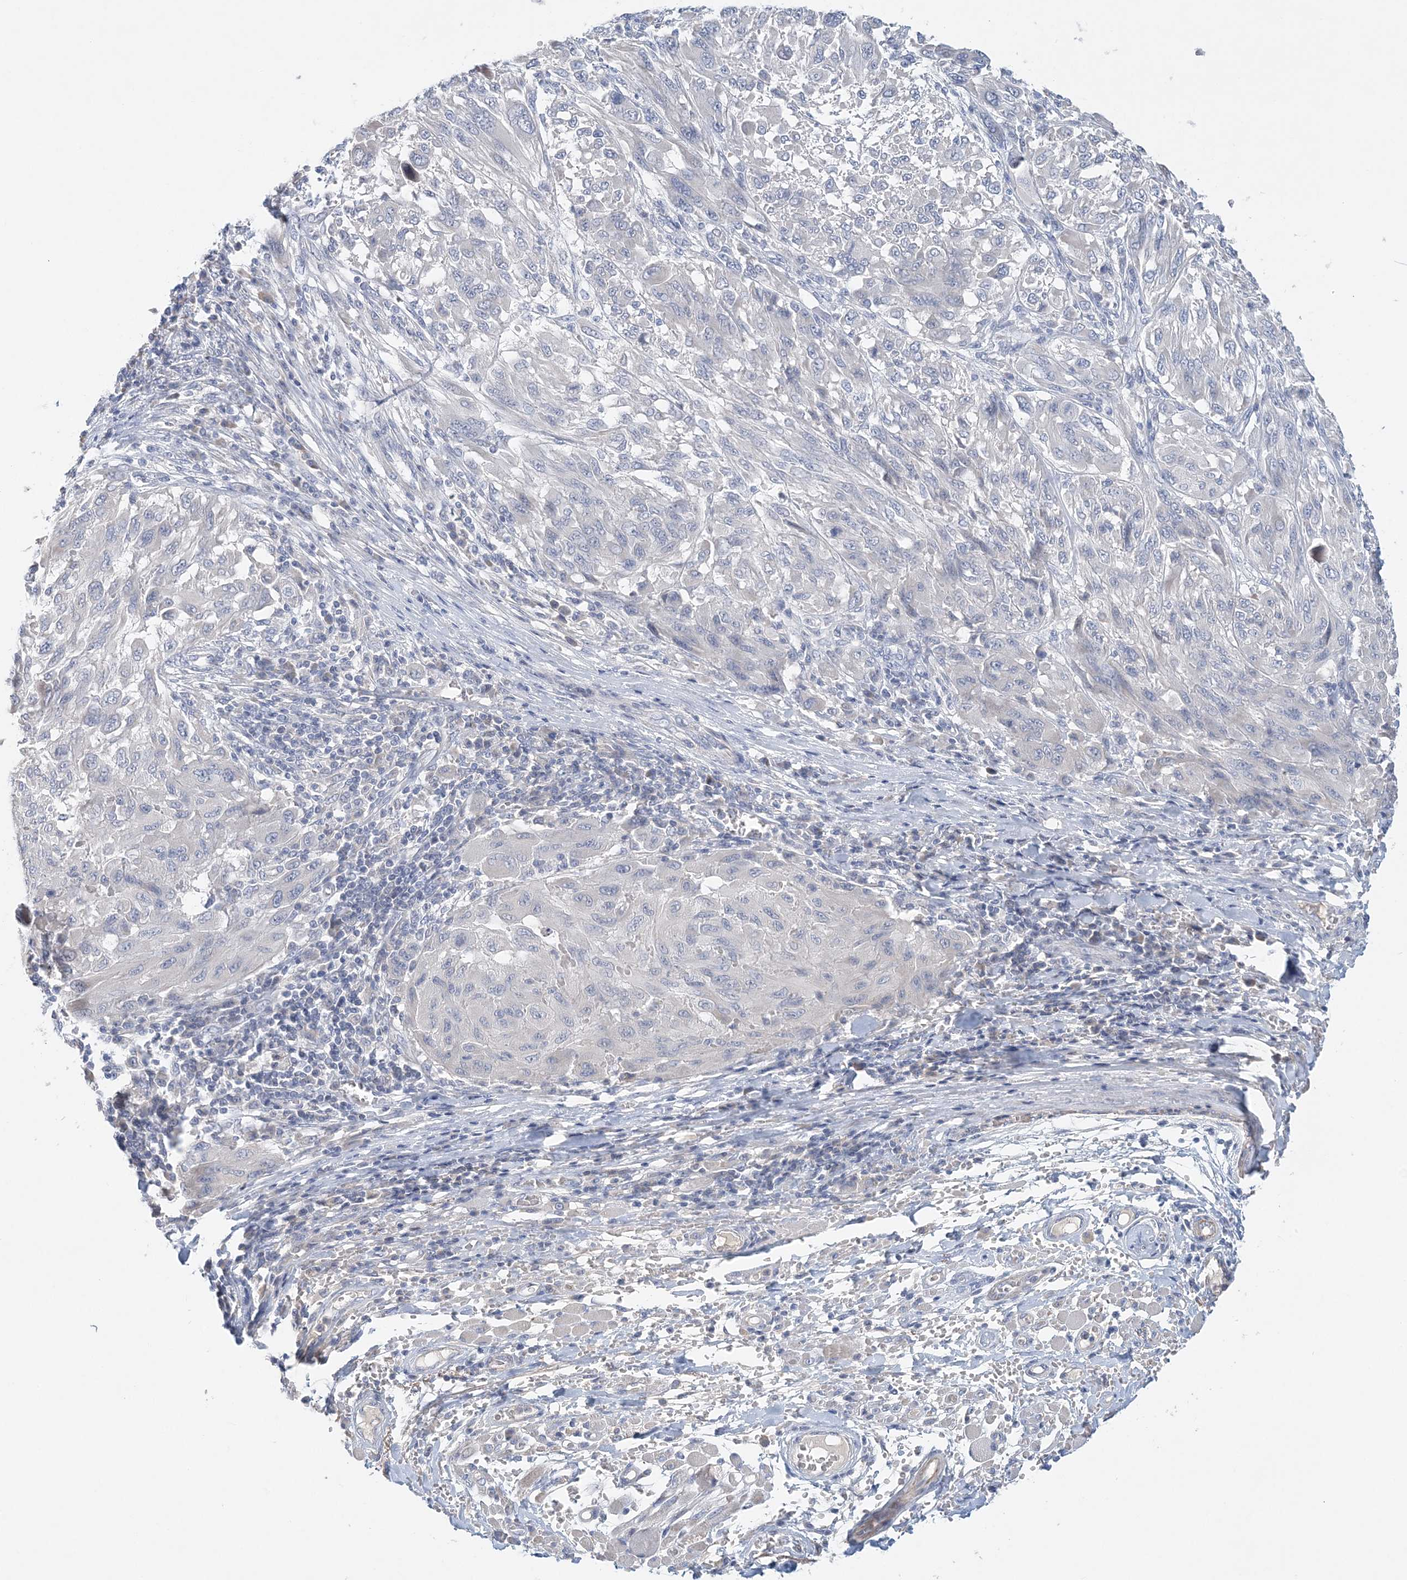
{"staining": {"intensity": "negative", "quantity": "none", "location": "none"}, "tissue": "melanoma", "cell_type": "Tumor cells", "image_type": "cancer", "snomed": [{"axis": "morphology", "description": "Malignant melanoma, NOS"}, {"axis": "topography", "description": "Skin"}], "caption": "Human melanoma stained for a protein using IHC reveals no positivity in tumor cells.", "gene": "LRRIQ4", "patient": {"sex": "female", "age": 91}}